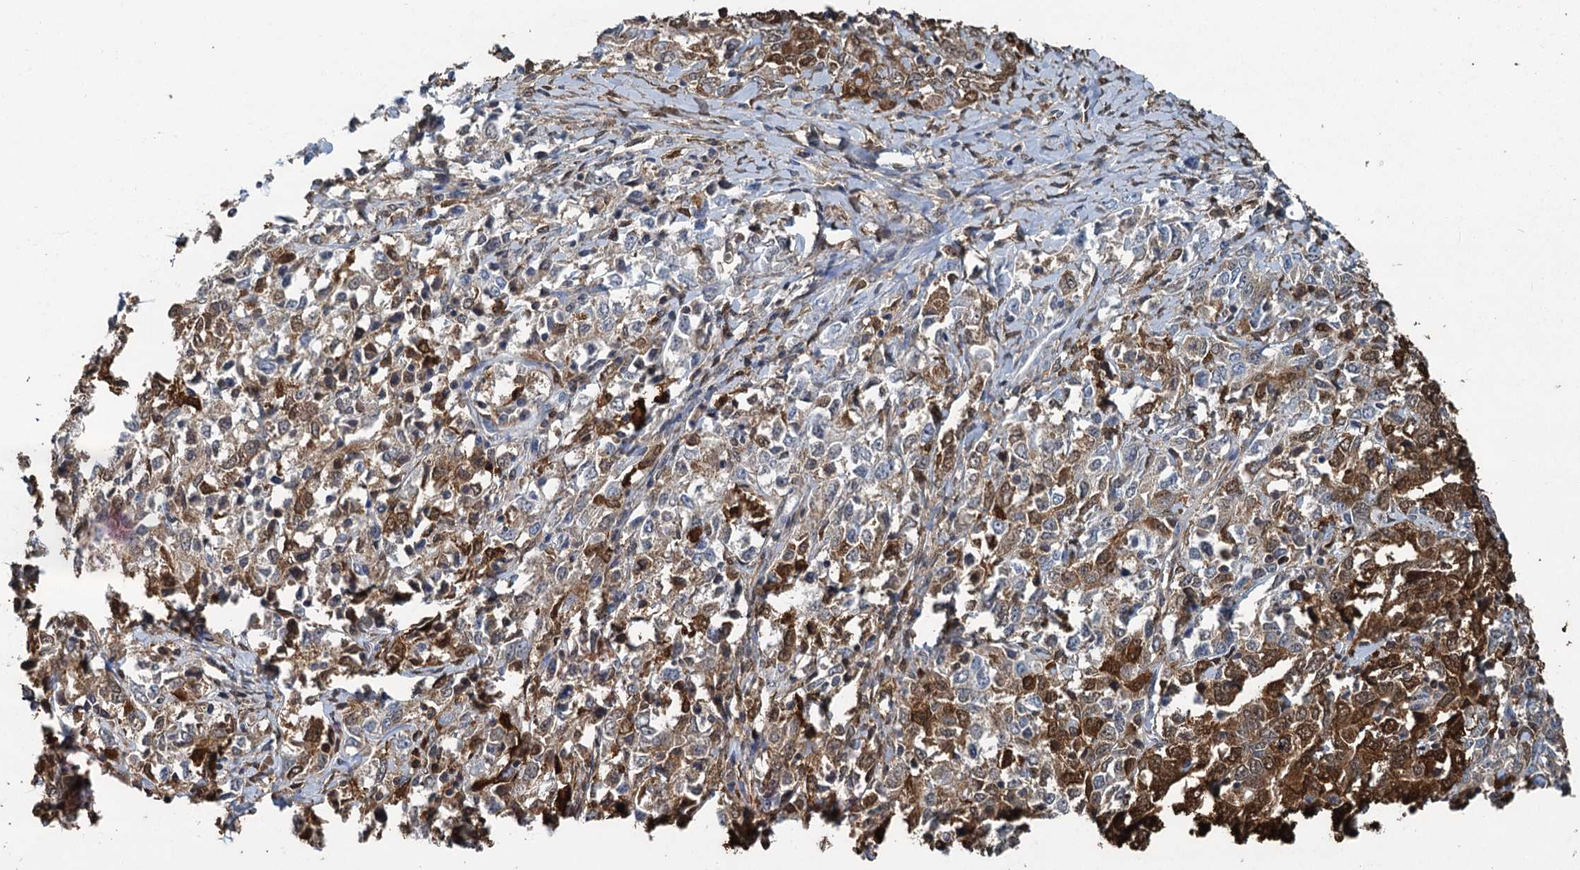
{"staining": {"intensity": "moderate", "quantity": "<25%", "location": "cytoplasmic/membranous,nuclear"}, "tissue": "ovarian cancer", "cell_type": "Tumor cells", "image_type": "cancer", "snomed": [{"axis": "morphology", "description": "Carcinoma, endometroid"}, {"axis": "topography", "description": "Ovary"}], "caption": "IHC (DAB) staining of endometroid carcinoma (ovarian) displays moderate cytoplasmic/membranous and nuclear protein staining in approximately <25% of tumor cells.", "gene": "S100A6", "patient": {"sex": "female", "age": 62}}